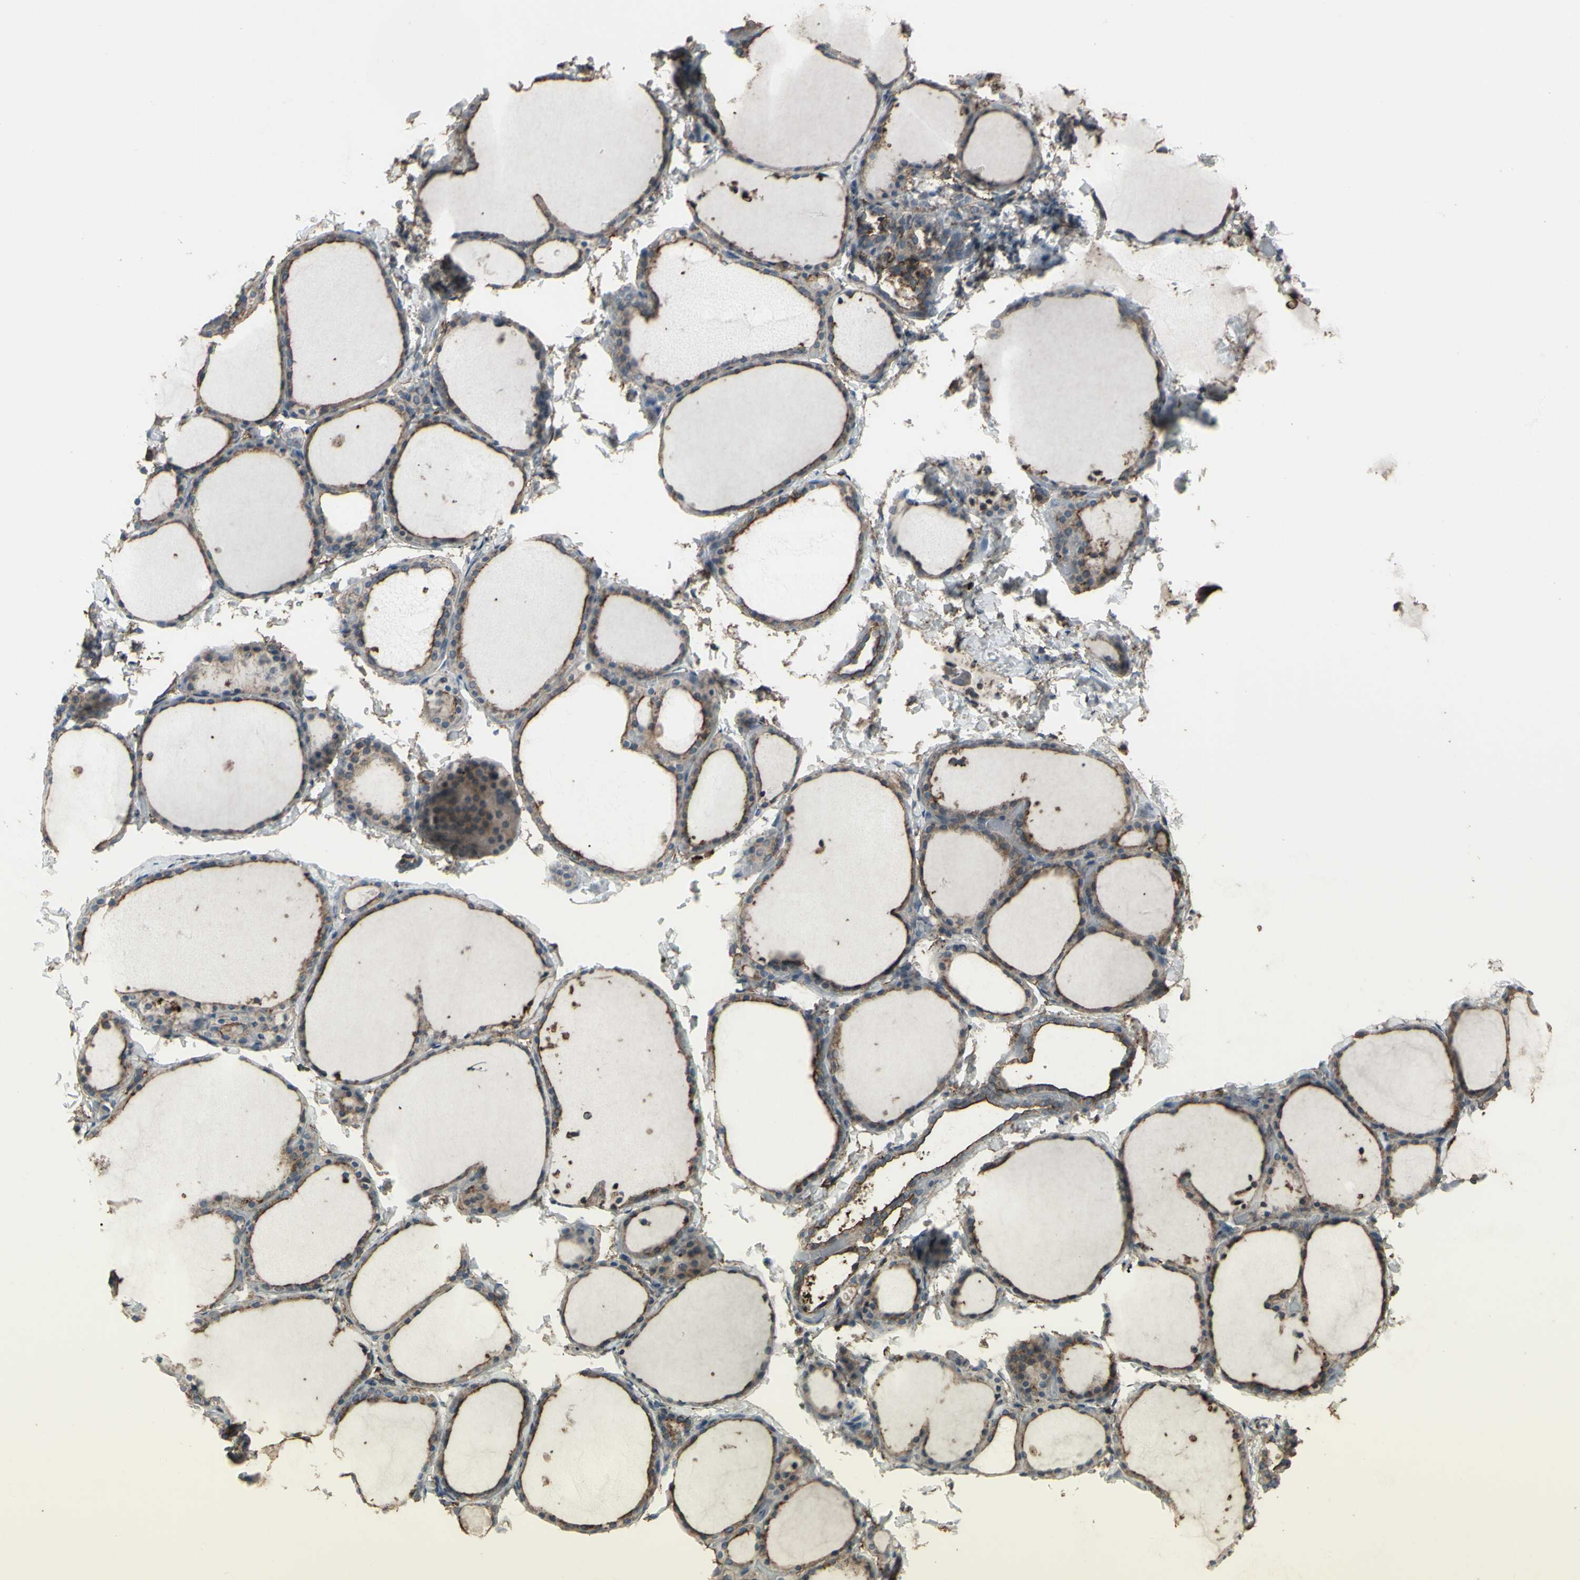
{"staining": {"intensity": "weak", "quantity": "25%-75%", "location": "cytoplasmic/membranous"}, "tissue": "thyroid gland", "cell_type": "Glandular cells", "image_type": "normal", "snomed": [{"axis": "morphology", "description": "Normal tissue, NOS"}, {"axis": "morphology", "description": "Papillary adenocarcinoma, NOS"}, {"axis": "topography", "description": "Thyroid gland"}], "caption": "Immunohistochemistry (IHC) (DAB) staining of normal thyroid gland shows weak cytoplasmic/membranous protein expression in about 25%-75% of glandular cells.", "gene": "SMO", "patient": {"sex": "female", "age": 30}}